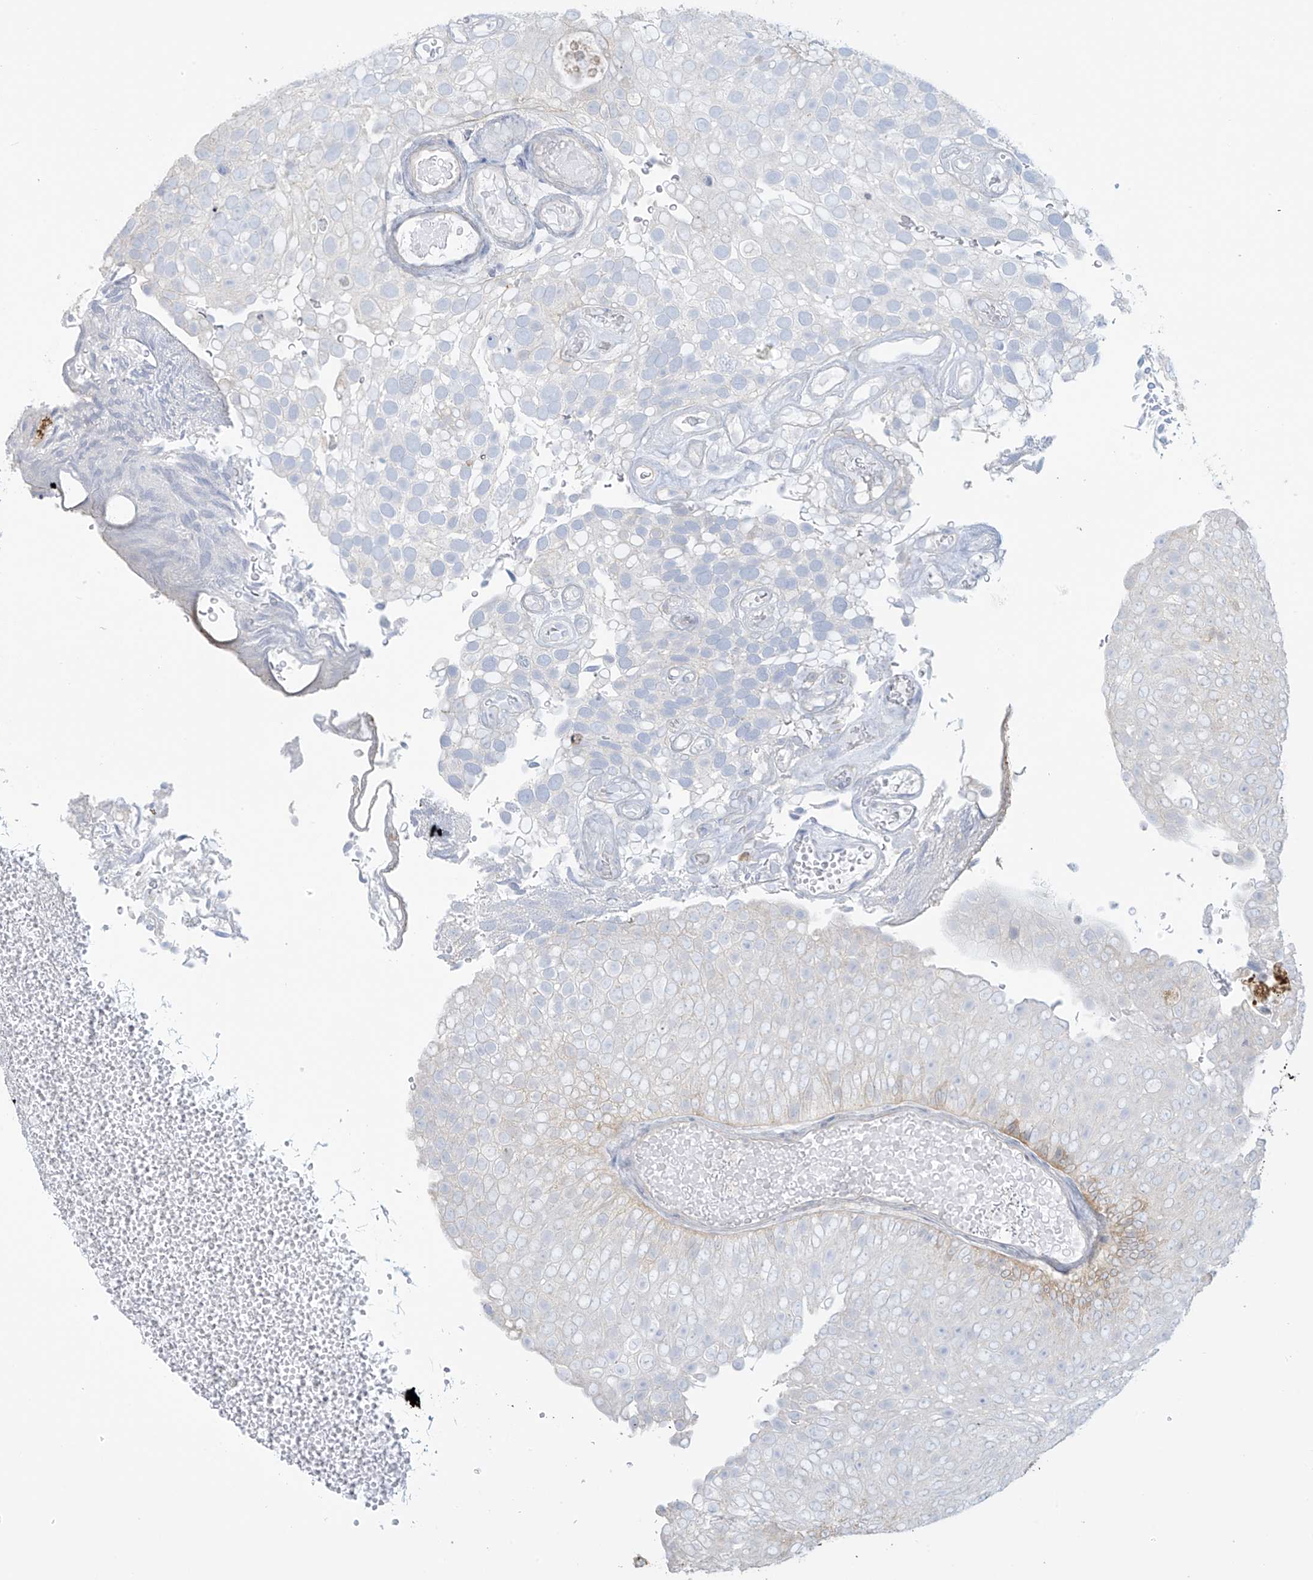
{"staining": {"intensity": "weak", "quantity": "<25%", "location": "cytoplasmic/membranous"}, "tissue": "urothelial cancer", "cell_type": "Tumor cells", "image_type": "cancer", "snomed": [{"axis": "morphology", "description": "Urothelial carcinoma, Low grade"}, {"axis": "topography", "description": "Urinary bladder"}], "caption": "This is an immunohistochemistry (IHC) histopathology image of human low-grade urothelial carcinoma. There is no positivity in tumor cells.", "gene": "TAGAP", "patient": {"sex": "male", "age": 78}}